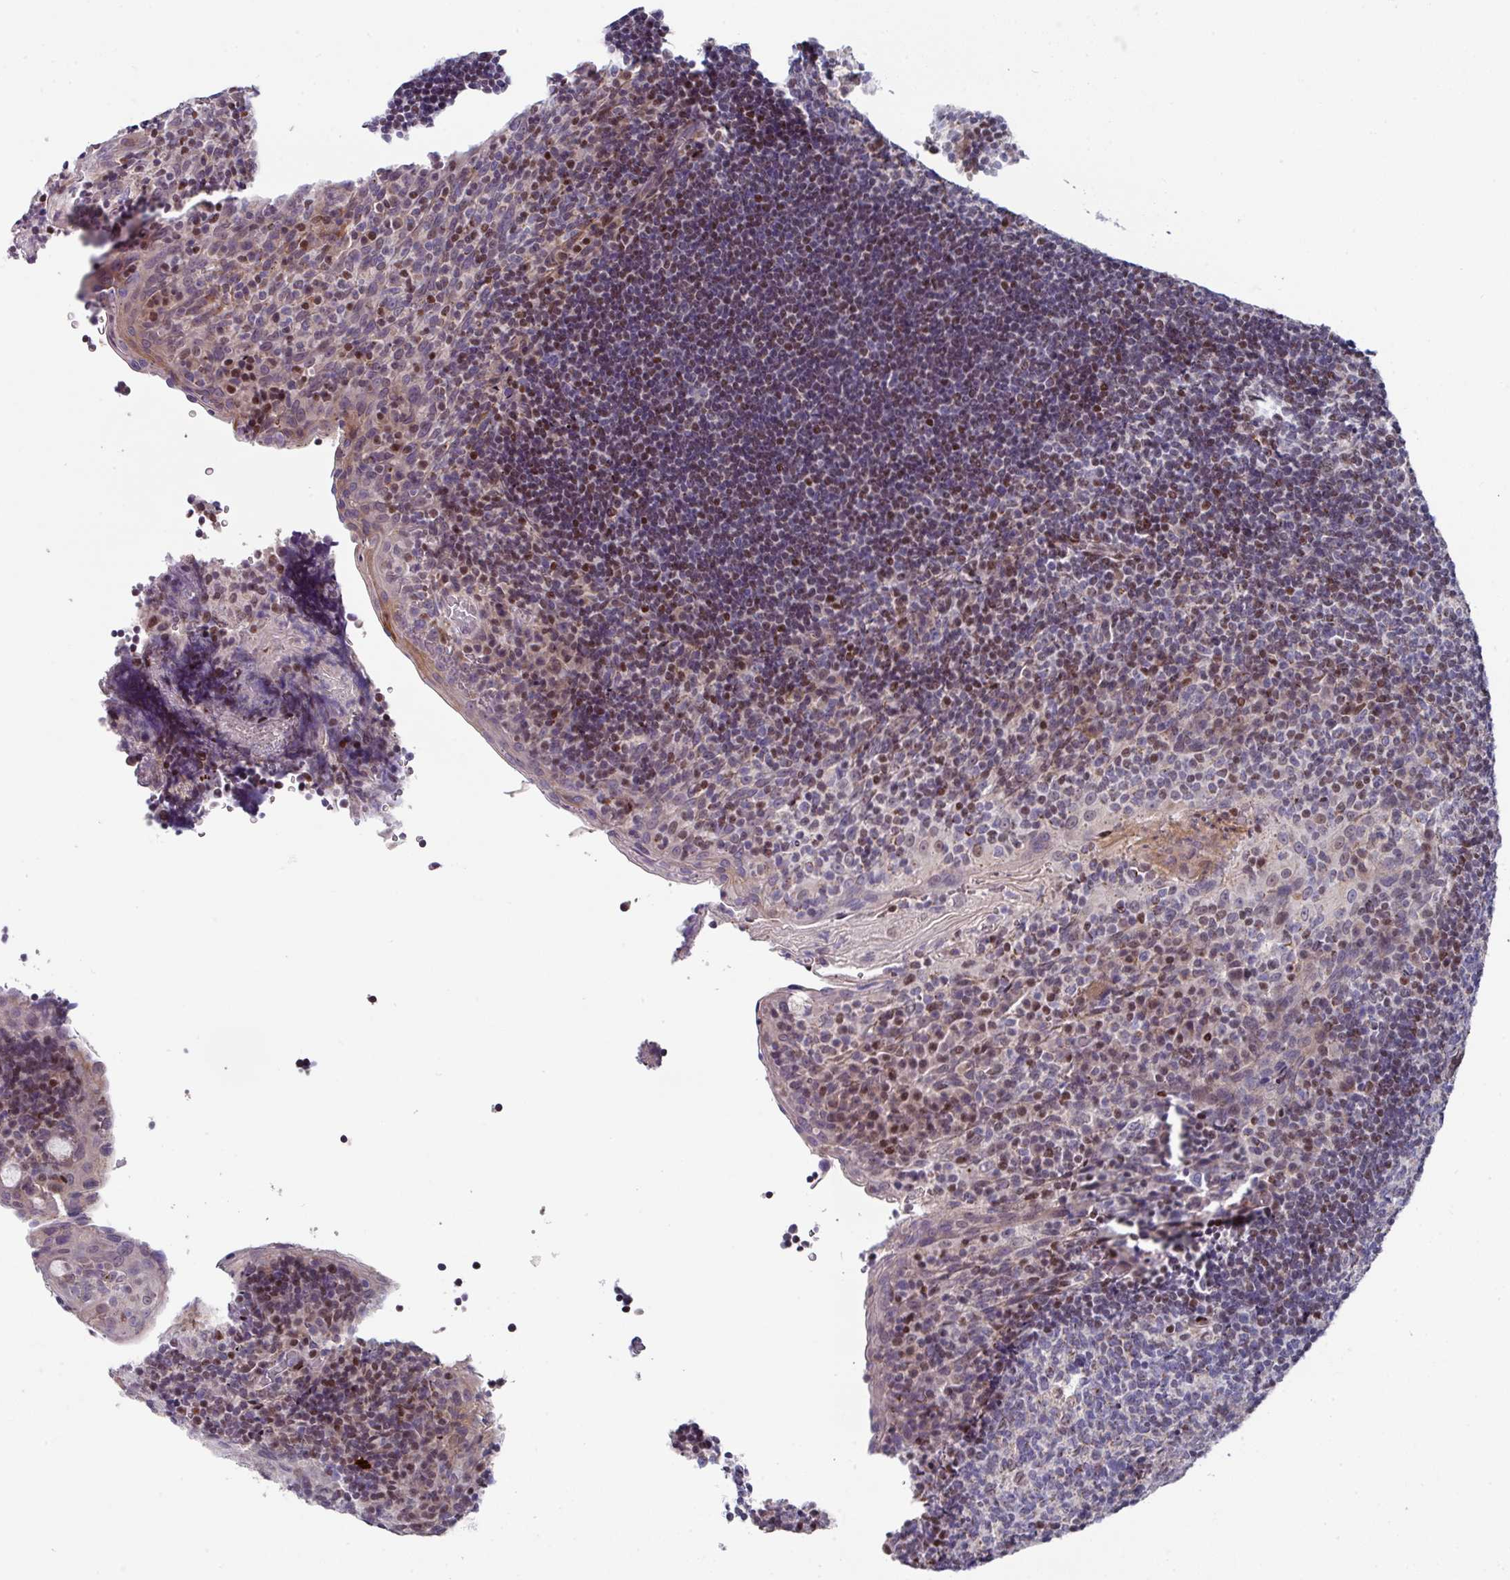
{"staining": {"intensity": "negative", "quantity": "none", "location": "none"}, "tissue": "tonsil", "cell_type": "Germinal center cells", "image_type": "normal", "snomed": [{"axis": "morphology", "description": "Normal tissue, NOS"}, {"axis": "topography", "description": "Tonsil"}], "caption": "High power microscopy image of an immunohistochemistry micrograph of normal tonsil, revealing no significant staining in germinal center cells.", "gene": "CBX7", "patient": {"sex": "male", "age": 17}}